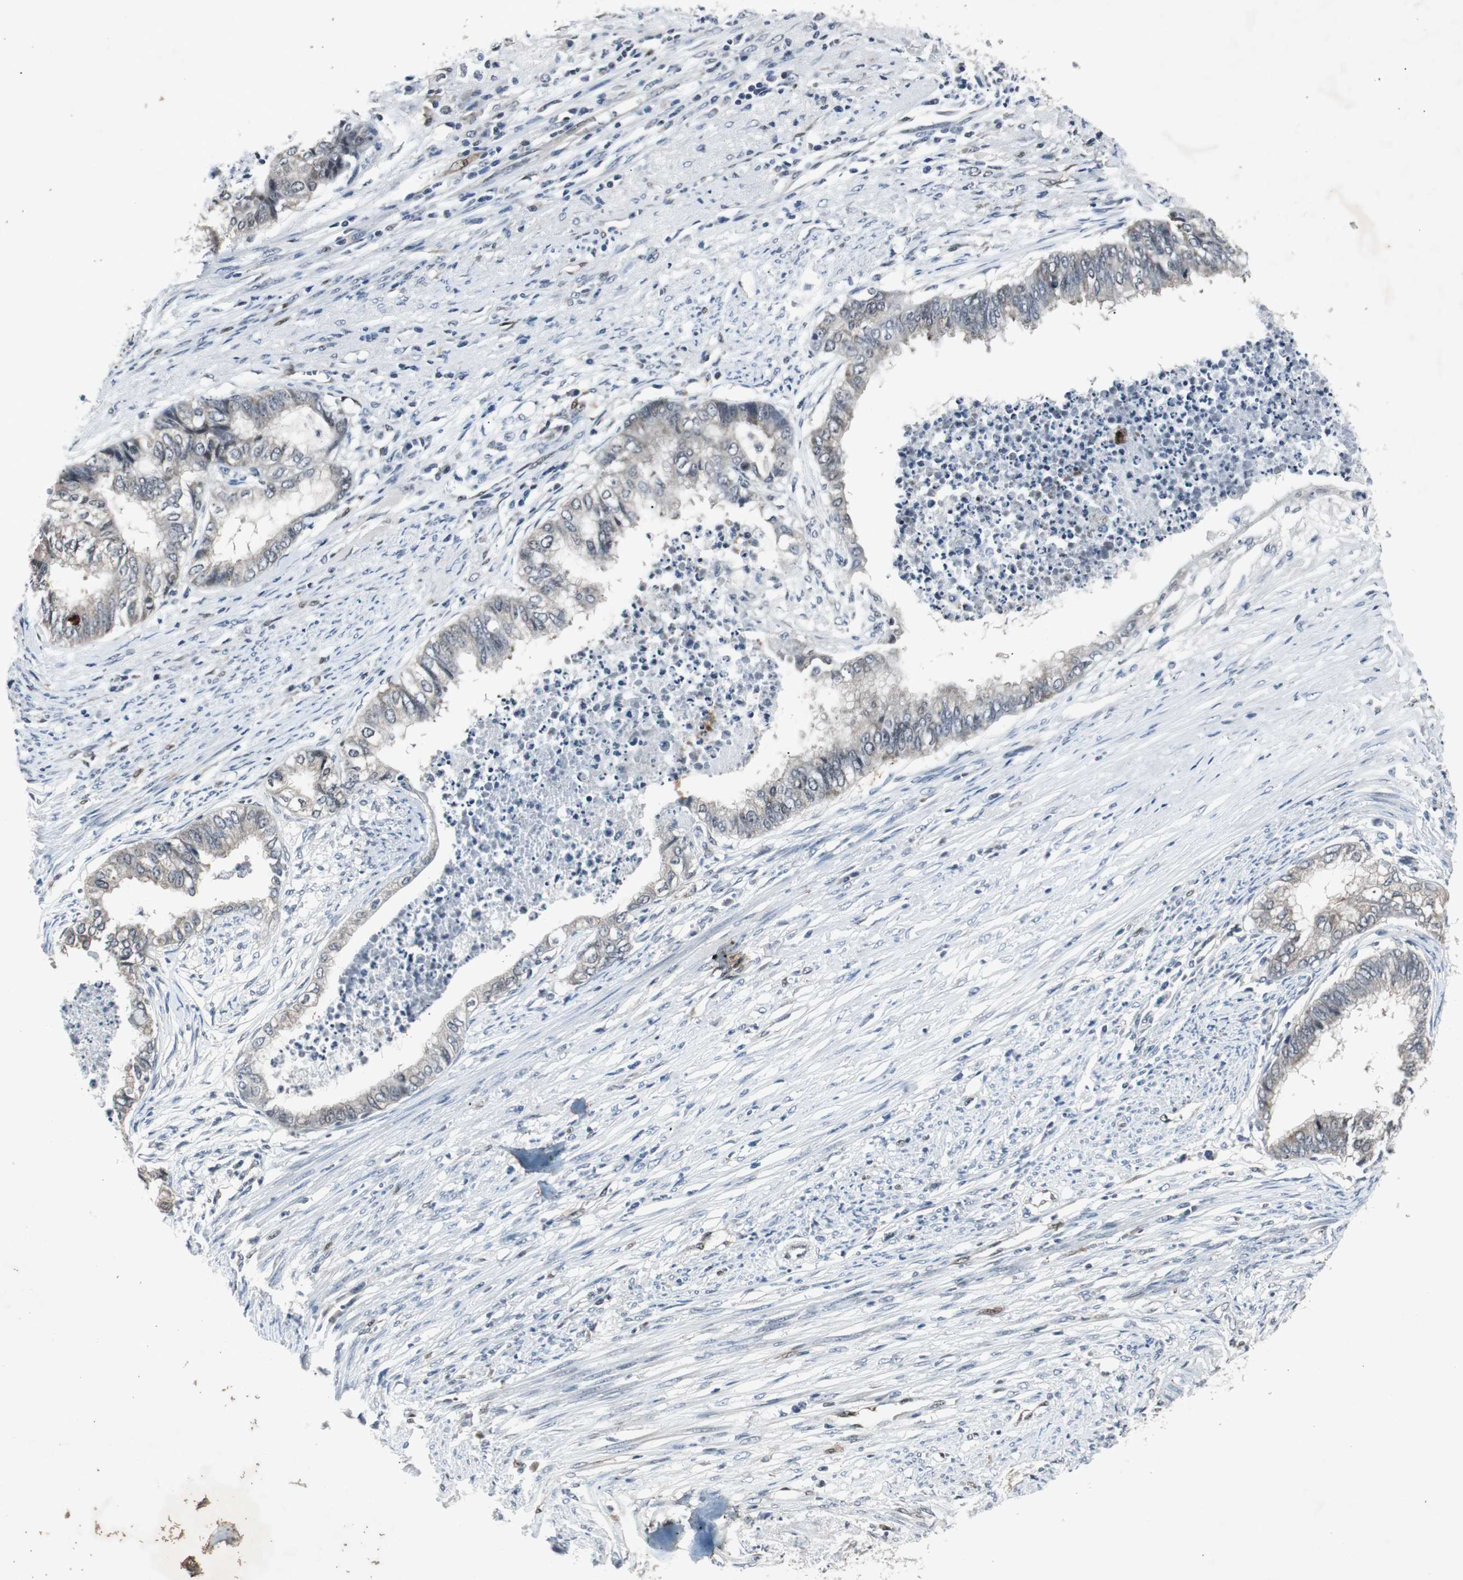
{"staining": {"intensity": "negative", "quantity": "none", "location": "none"}, "tissue": "endometrial cancer", "cell_type": "Tumor cells", "image_type": "cancer", "snomed": [{"axis": "morphology", "description": "Adenocarcinoma, NOS"}, {"axis": "topography", "description": "Endometrium"}], "caption": "Endometrial cancer was stained to show a protein in brown. There is no significant expression in tumor cells. (Stains: DAB IHC with hematoxylin counter stain, Microscopy: brightfield microscopy at high magnification).", "gene": "SMAD1", "patient": {"sex": "female", "age": 79}}